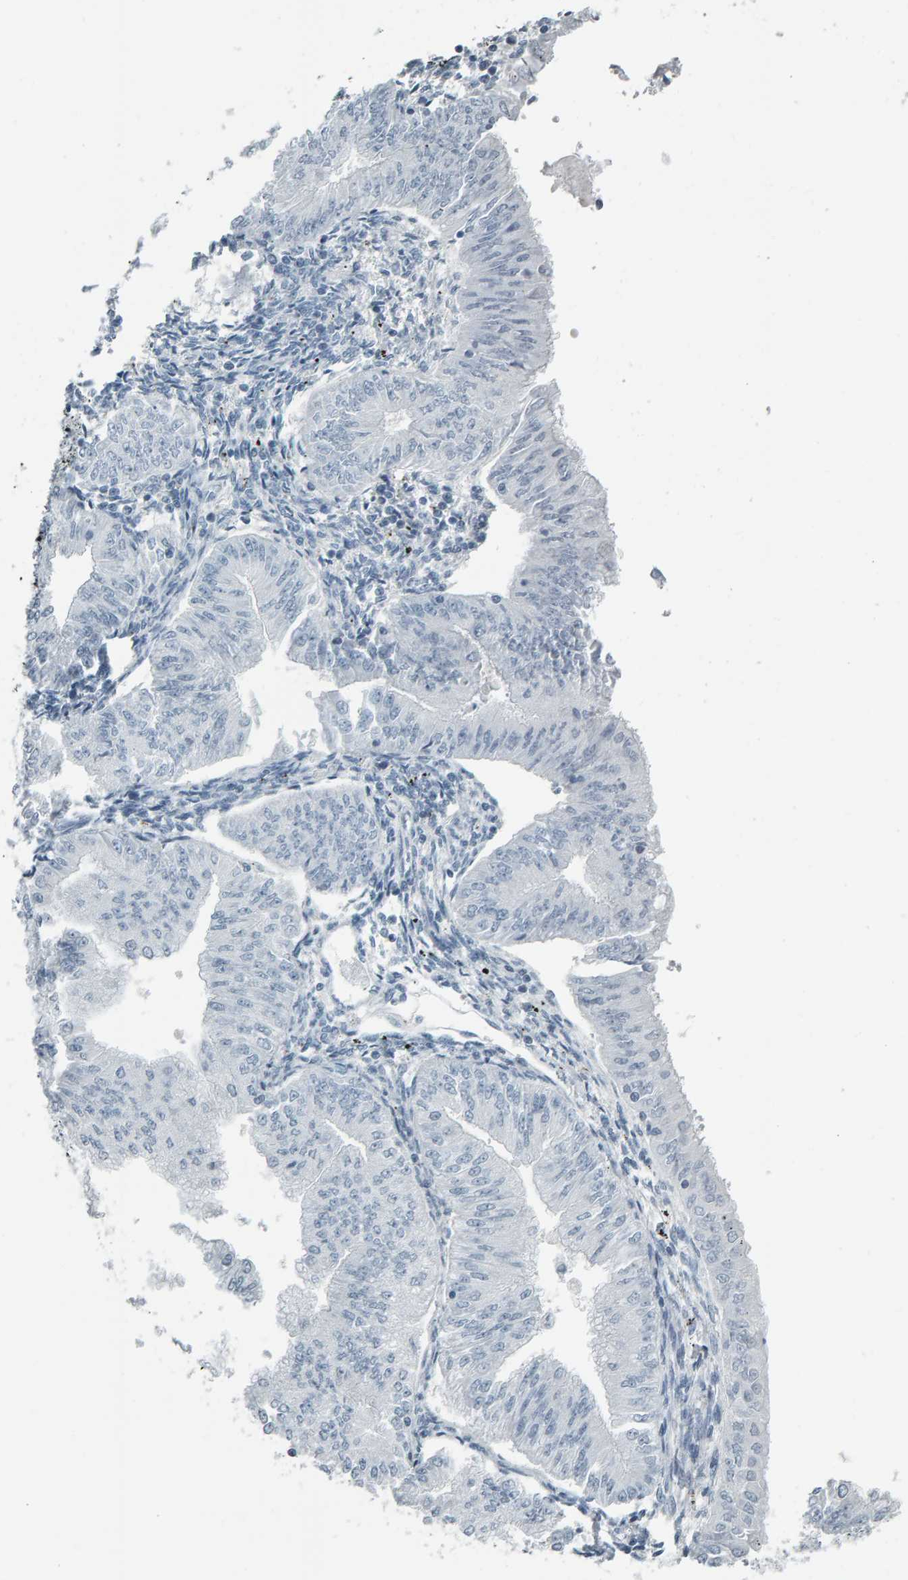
{"staining": {"intensity": "negative", "quantity": "none", "location": "none"}, "tissue": "endometrial cancer", "cell_type": "Tumor cells", "image_type": "cancer", "snomed": [{"axis": "morphology", "description": "Normal tissue, NOS"}, {"axis": "morphology", "description": "Adenocarcinoma, NOS"}, {"axis": "topography", "description": "Endometrium"}], "caption": "Tumor cells show no significant protein expression in adenocarcinoma (endometrial).", "gene": "PYY", "patient": {"sex": "female", "age": 53}}